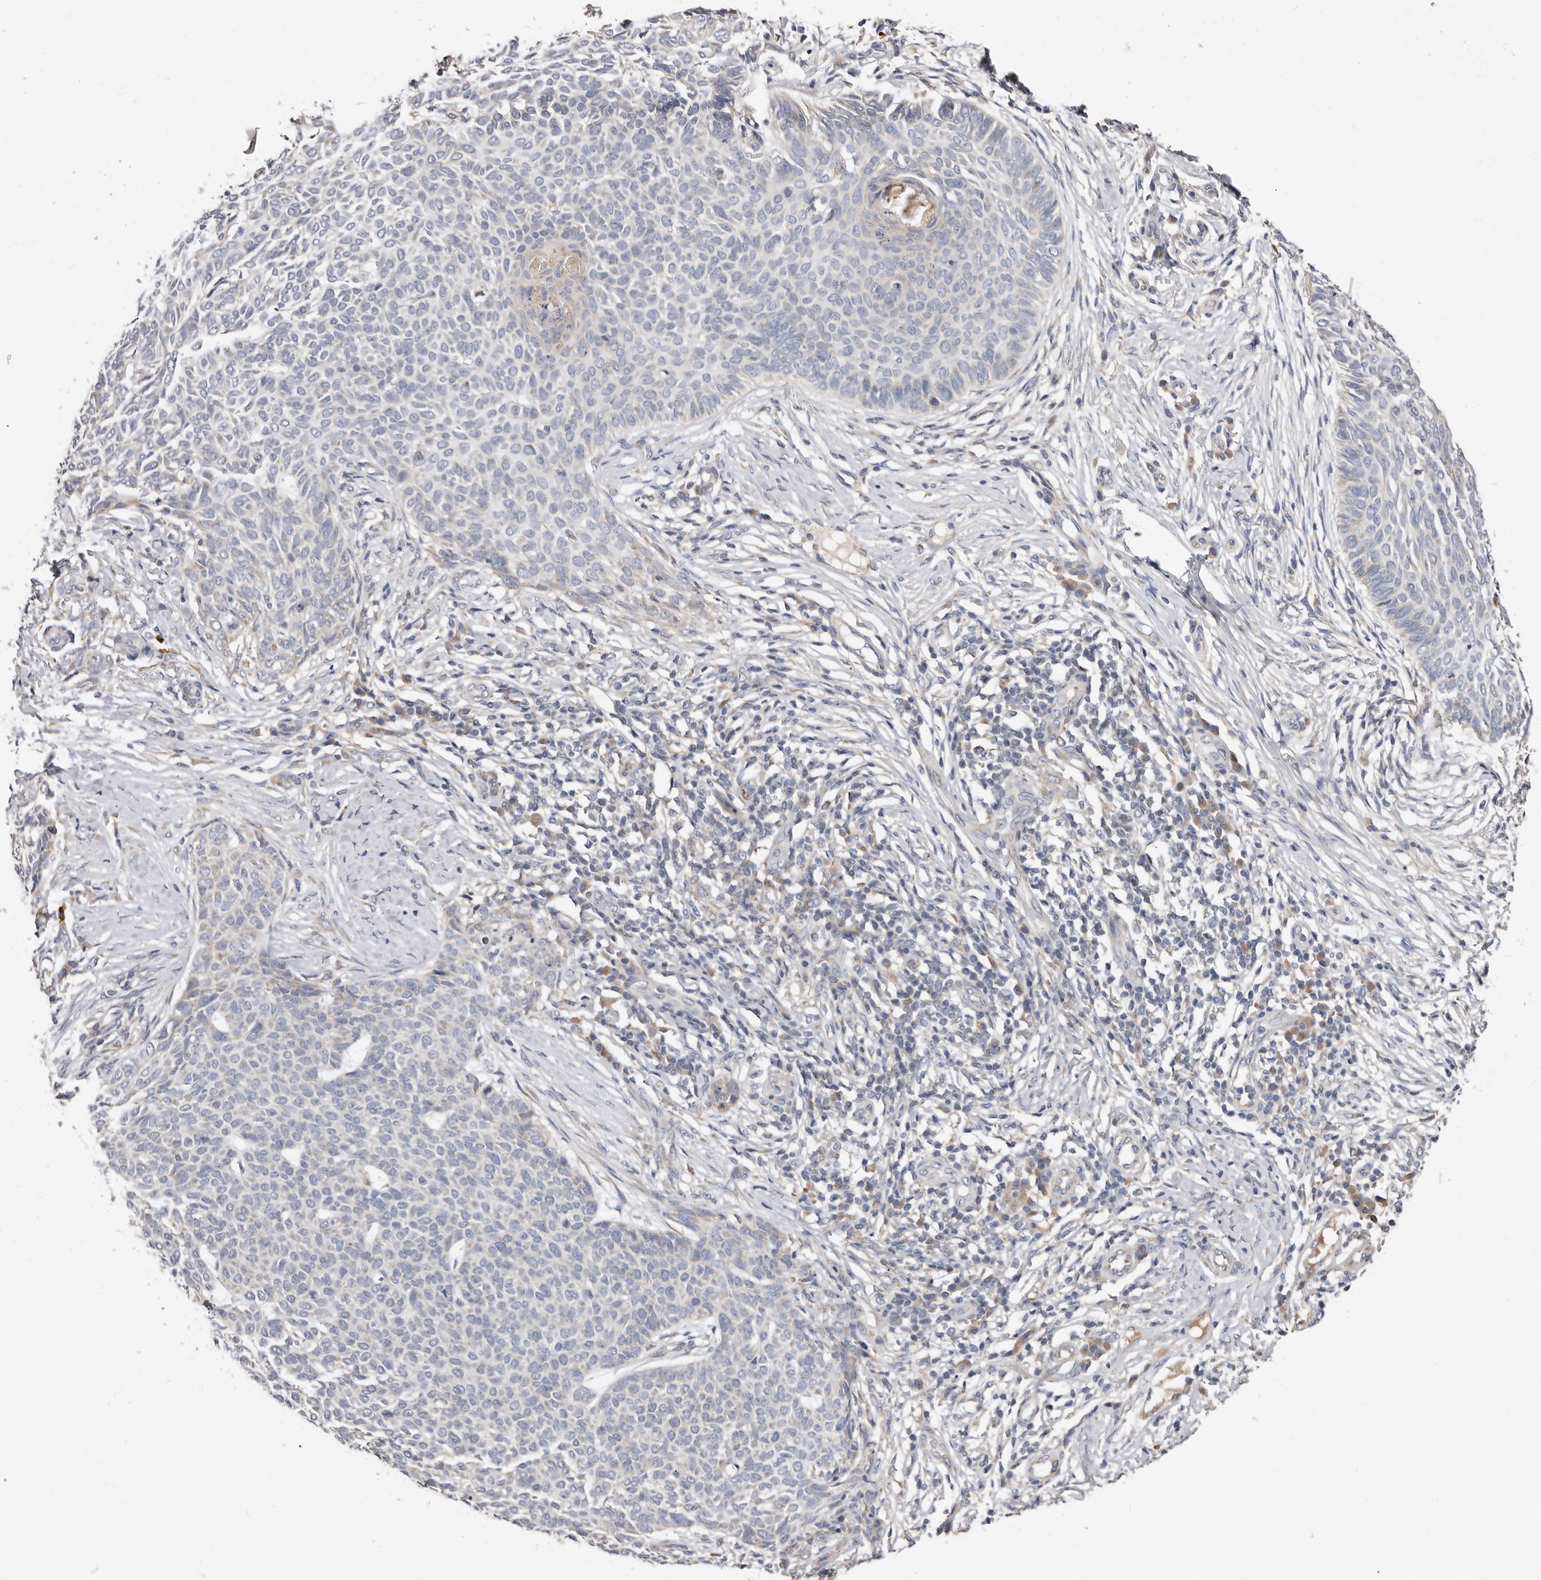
{"staining": {"intensity": "negative", "quantity": "none", "location": "none"}, "tissue": "skin cancer", "cell_type": "Tumor cells", "image_type": "cancer", "snomed": [{"axis": "morphology", "description": "Normal tissue, NOS"}, {"axis": "morphology", "description": "Basal cell carcinoma"}, {"axis": "topography", "description": "Skin"}], "caption": "High power microscopy micrograph of an IHC micrograph of skin cancer, revealing no significant staining in tumor cells. The staining was performed using DAB to visualize the protein expression in brown, while the nuclei were stained in blue with hematoxylin (Magnification: 20x).", "gene": "ASIC5", "patient": {"sex": "male", "age": 50}}